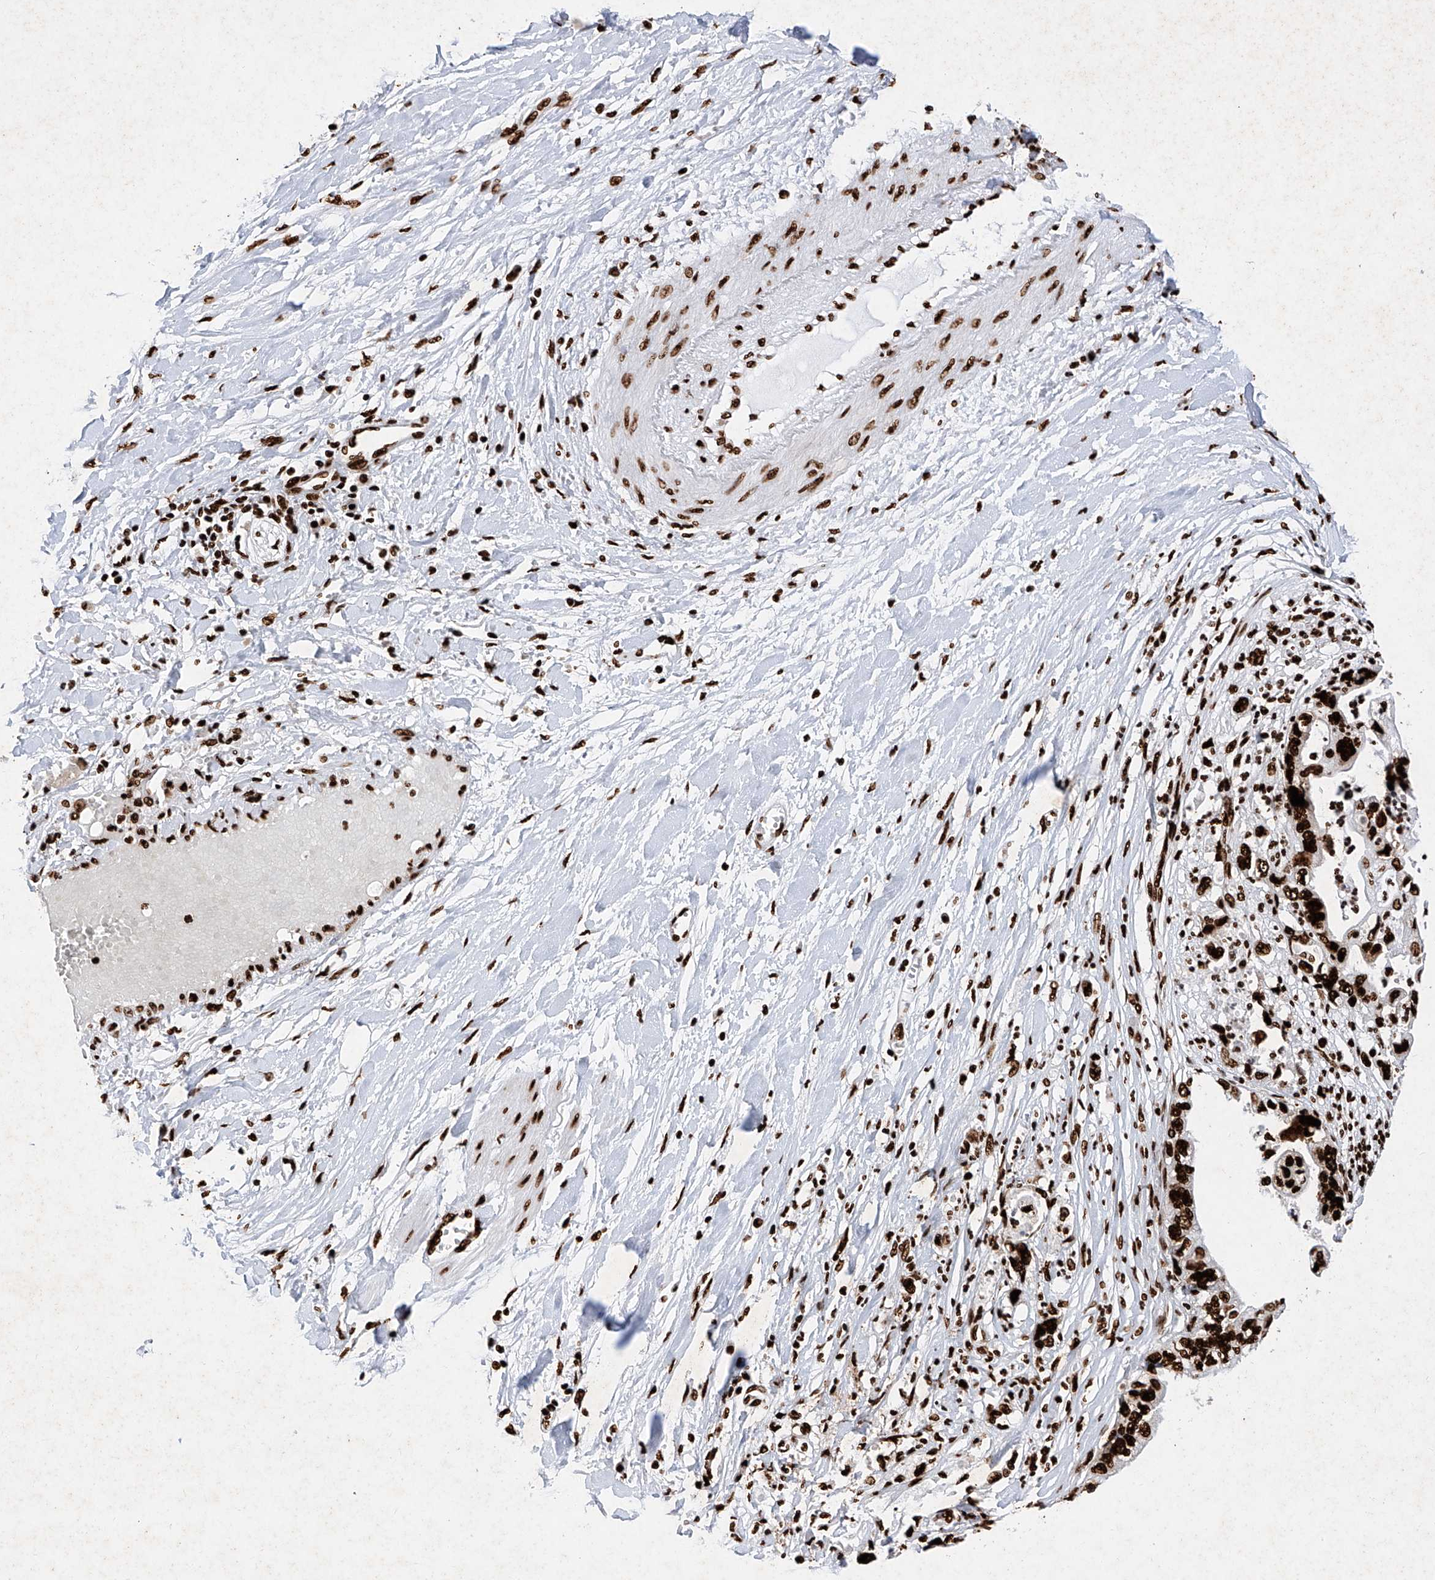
{"staining": {"intensity": "strong", "quantity": ">75%", "location": "nuclear"}, "tissue": "pancreatic cancer", "cell_type": "Tumor cells", "image_type": "cancer", "snomed": [{"axis": "morphology", "description": "Adenocarcinoma, NOS"}, {"axis": "topography", "description": "Pancreas"}], "caption": "Immunohistochemical staining of pancreatic adenocarcinoma demonstrates high levels of strong nuclear protein positivity in about >75% of tumor cells.", "gene": "SRSF6", "patient": {"sex": "male", "age": 56}}